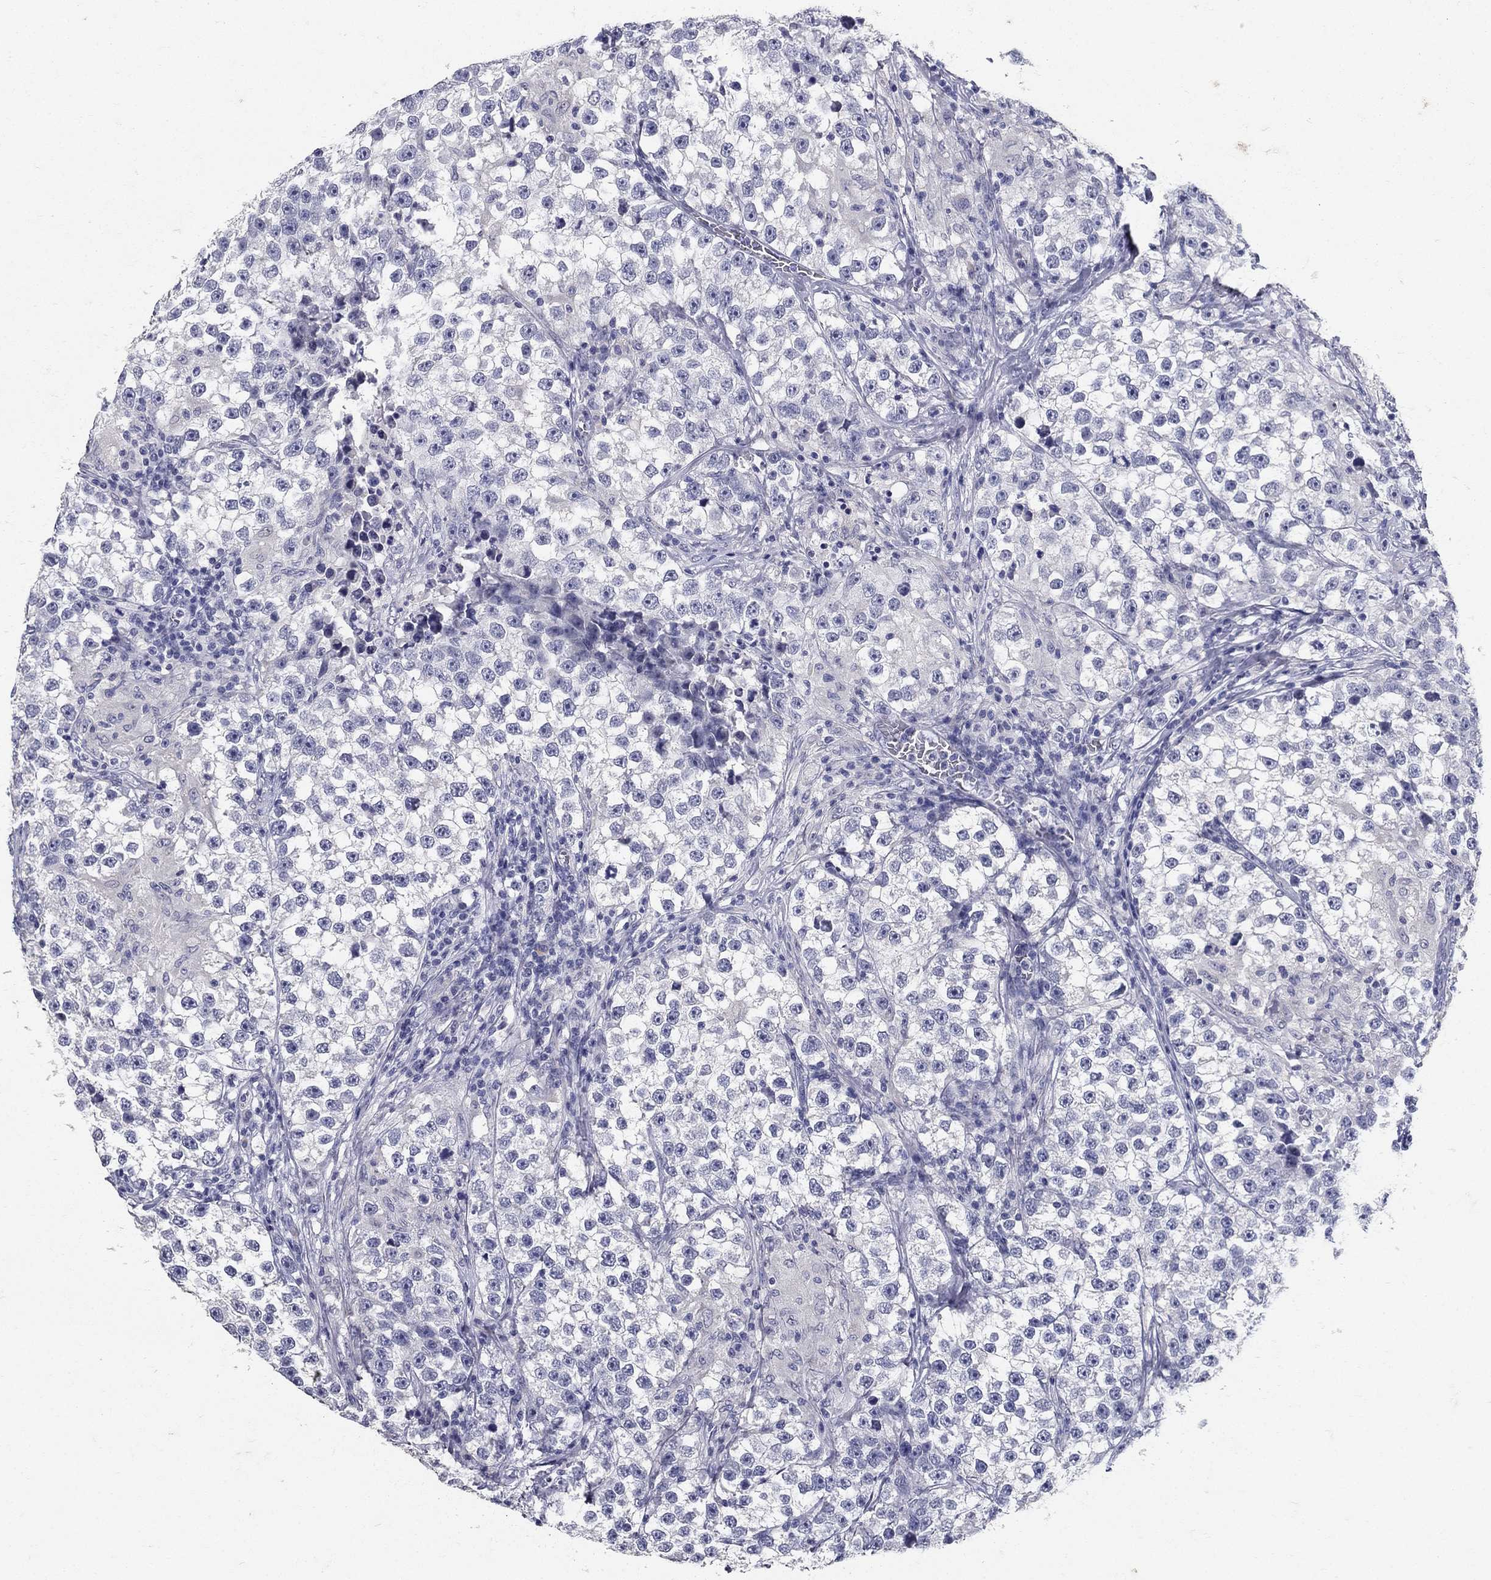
{"staining": {"intensity": "negative", "quantity": "none", "location": "none"}, "tissue": "testis cancer", "cell_type": "Tumor cells", "image_type": "cancer", "snomed": [{"axis": "morphology", "description": "Seminoma, NOS"}, {"axis": "topography", "description": "Testis"}], "caption": "IHC of human testis cancer demonstrates no expression in tumor cells. (DAB immunohistochemistry, high magnification).", "gene": "POMC", "patient": {"sex": "male", "age": 46}}